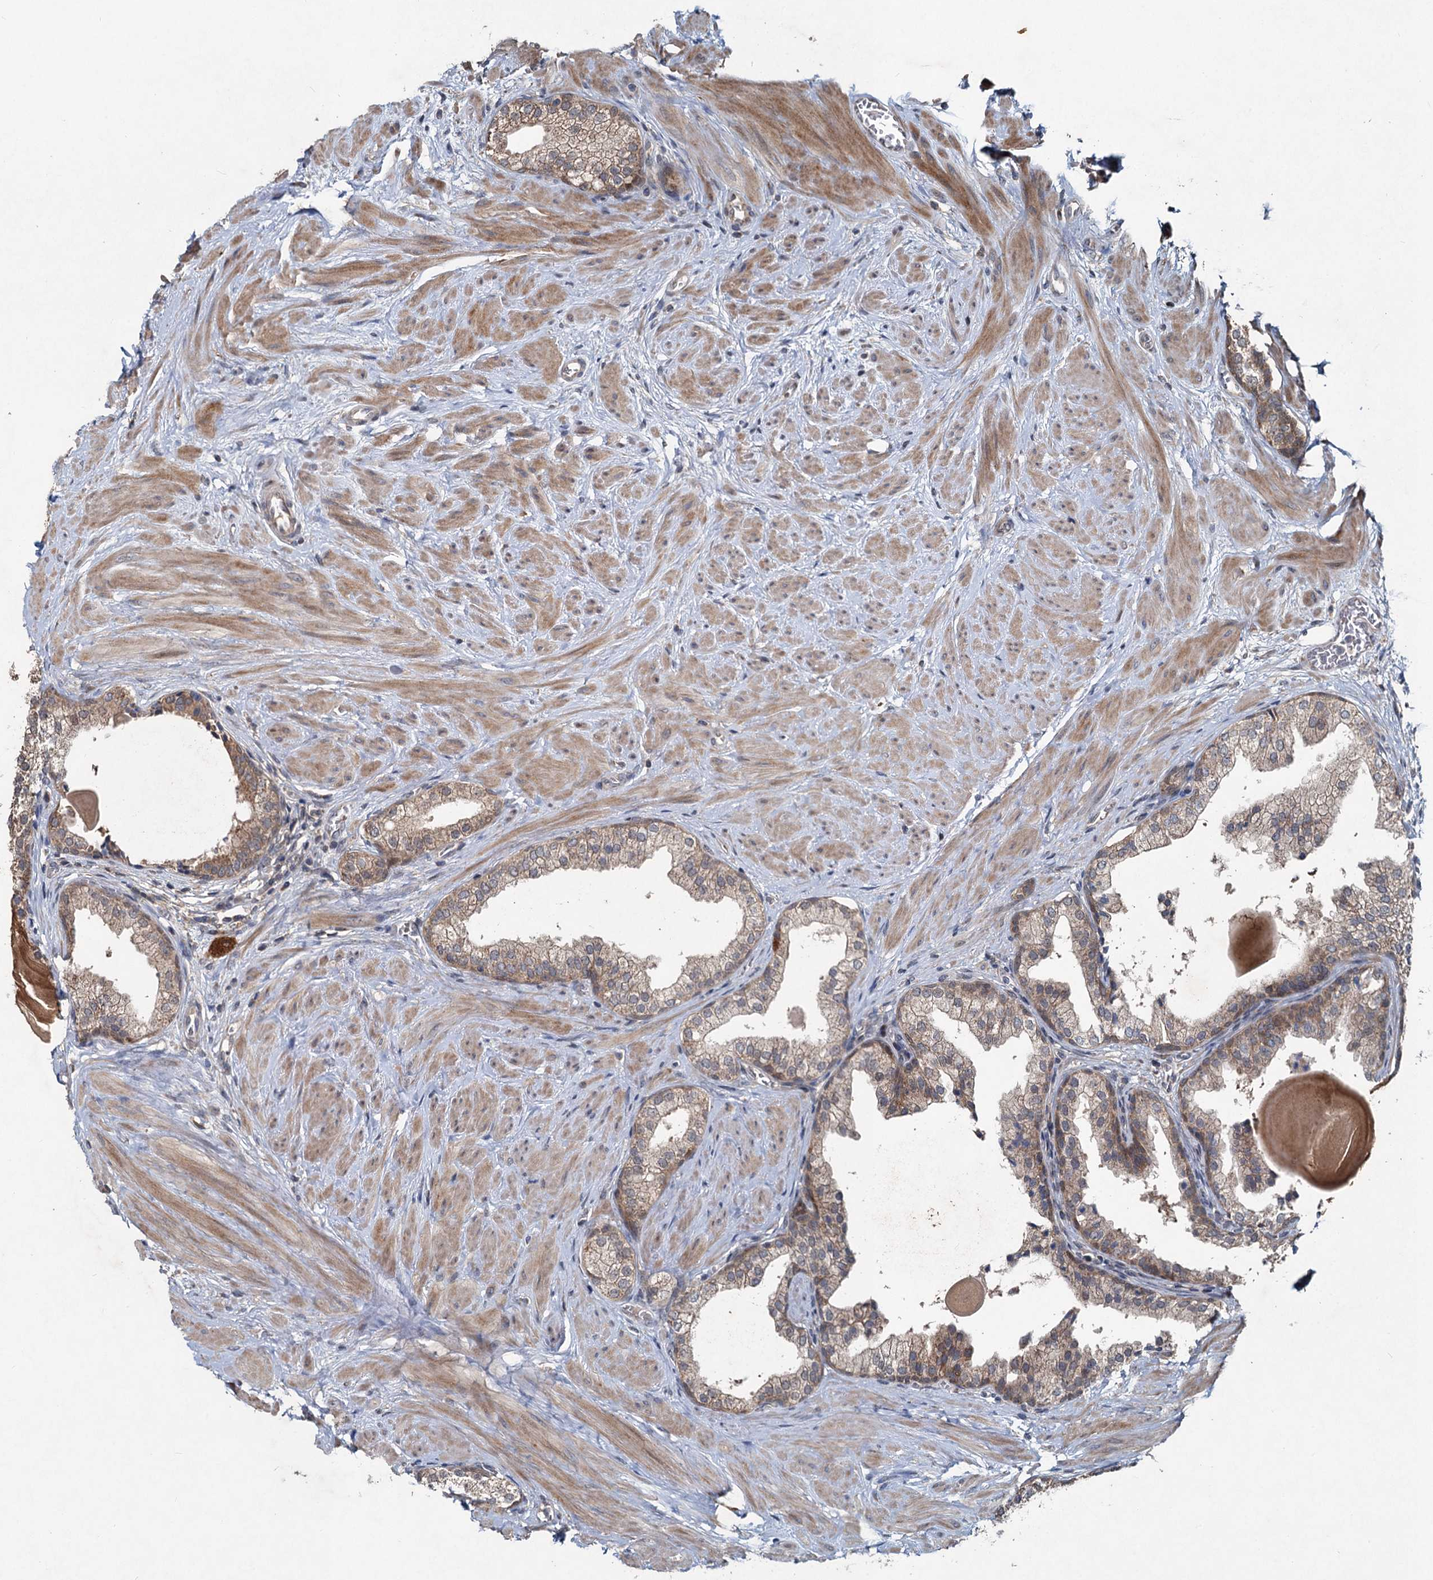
{"staining": {"intensity": "weak", "quantity": ">75%", "location": "cytoplasmic/membranous"}, "tissue": "prostate", "cell_type": "Glandular cells", "image_type": "normal", "snomed": [{"axis": "morphology", "description": "Normal tissue, NOS"}, {"axis": "topography", "description": "Prostate"}], "caption": "About >75% of glandular cells in normal human prostate exhibit weak cytoplasmic/membranous protein expression as visualized by brown immunohistochemical staining.", "gene": "OTUB1", "patient": {"sex": "male", "age": 48}}